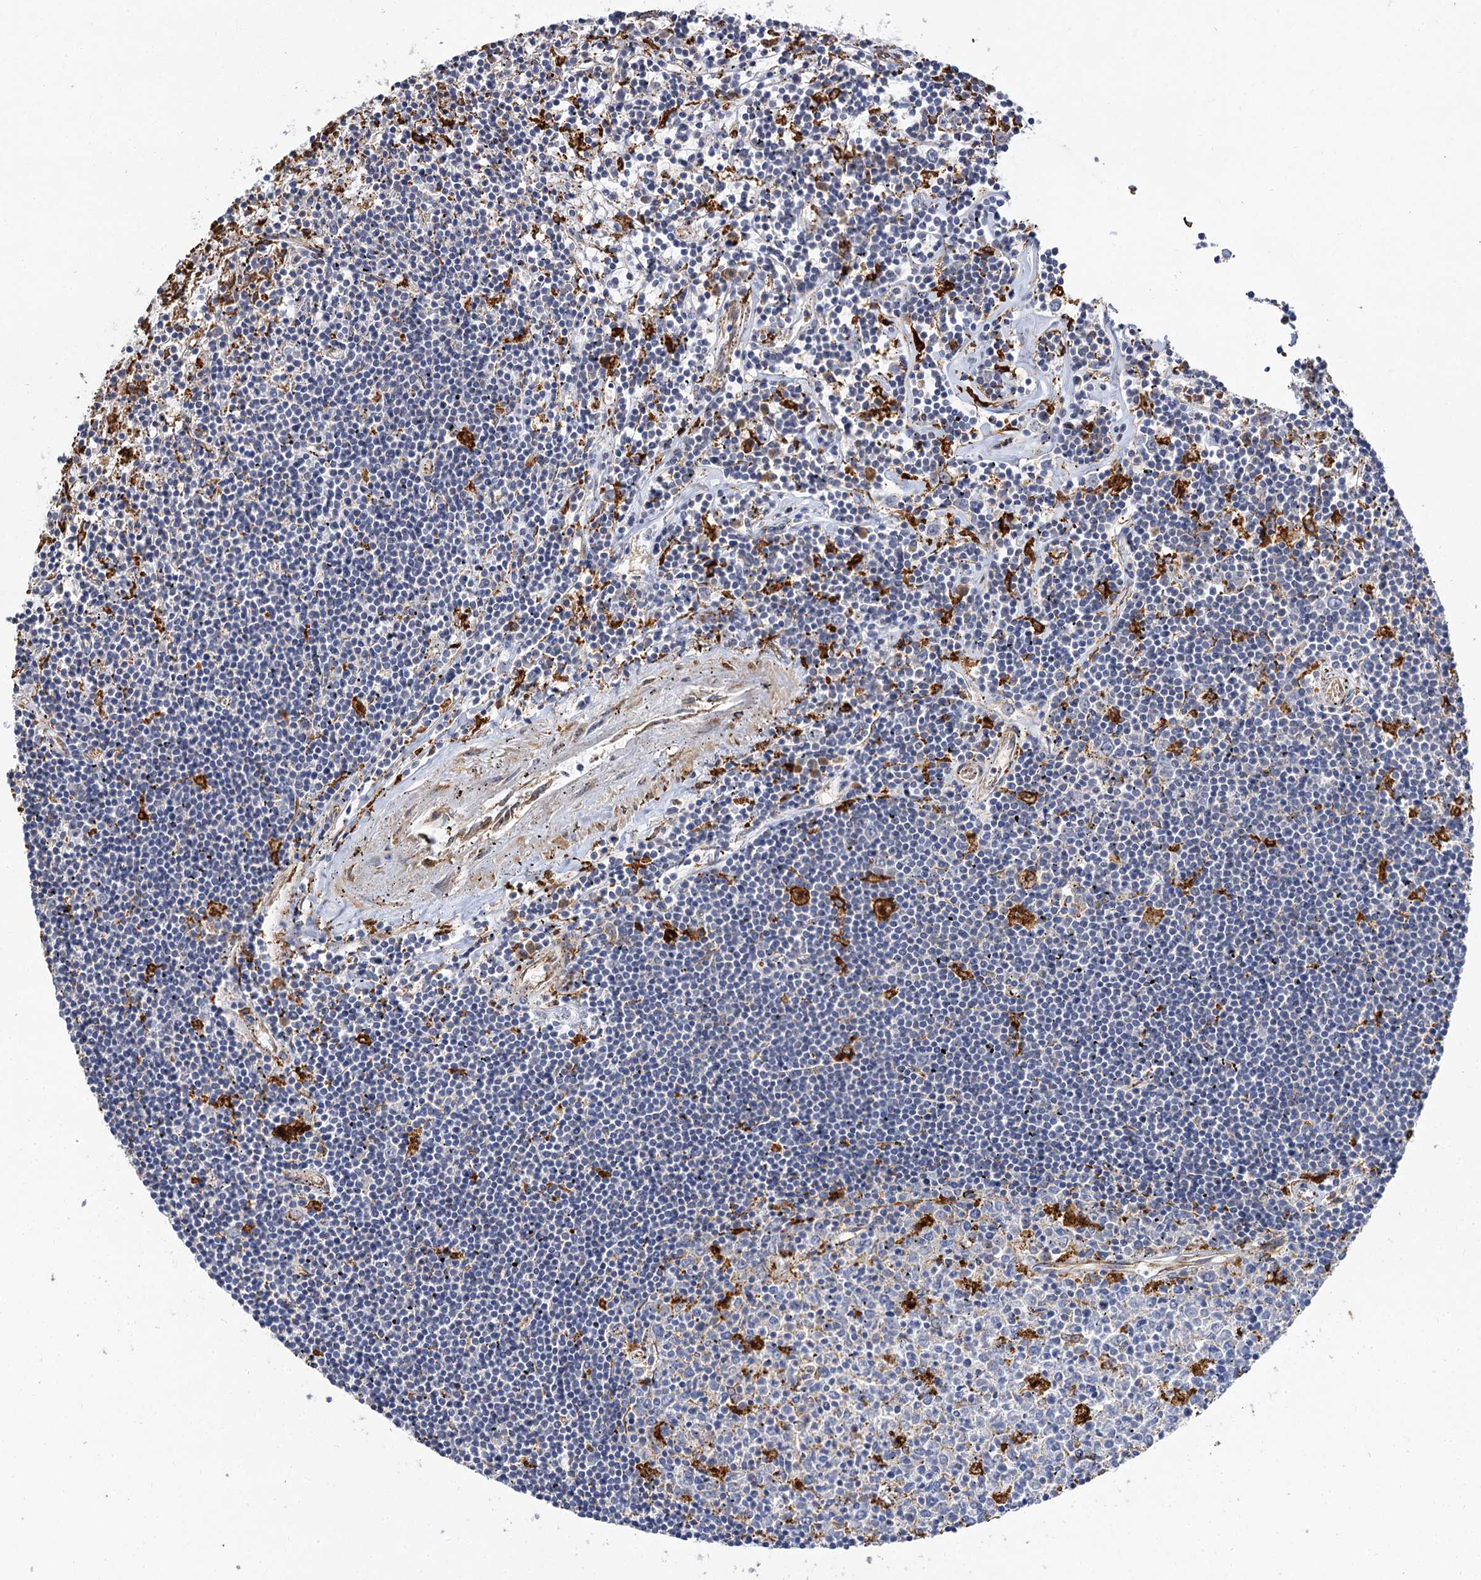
{"staining": {"intensity": "negative", "quantity": "none", "location": "none"}, "tissue": "lymphoma", "cell_type": "Tumor cells", "image_type": "cancer", "snomed": [{"axis": "morphology", "description": "Malignant lymphoma, non-Hodgkin's type, Low grade"}, {"axis": "topography", "description": "Spleen"}], "caption": "Malignant lymphoma, non-Hodgkin's type (low-grade) was stained to show a protein in brown. There is no significant positivity in tumor cells.", "gene": "PPIP5K2", "patient": {"sex": "male", "age": 76}}